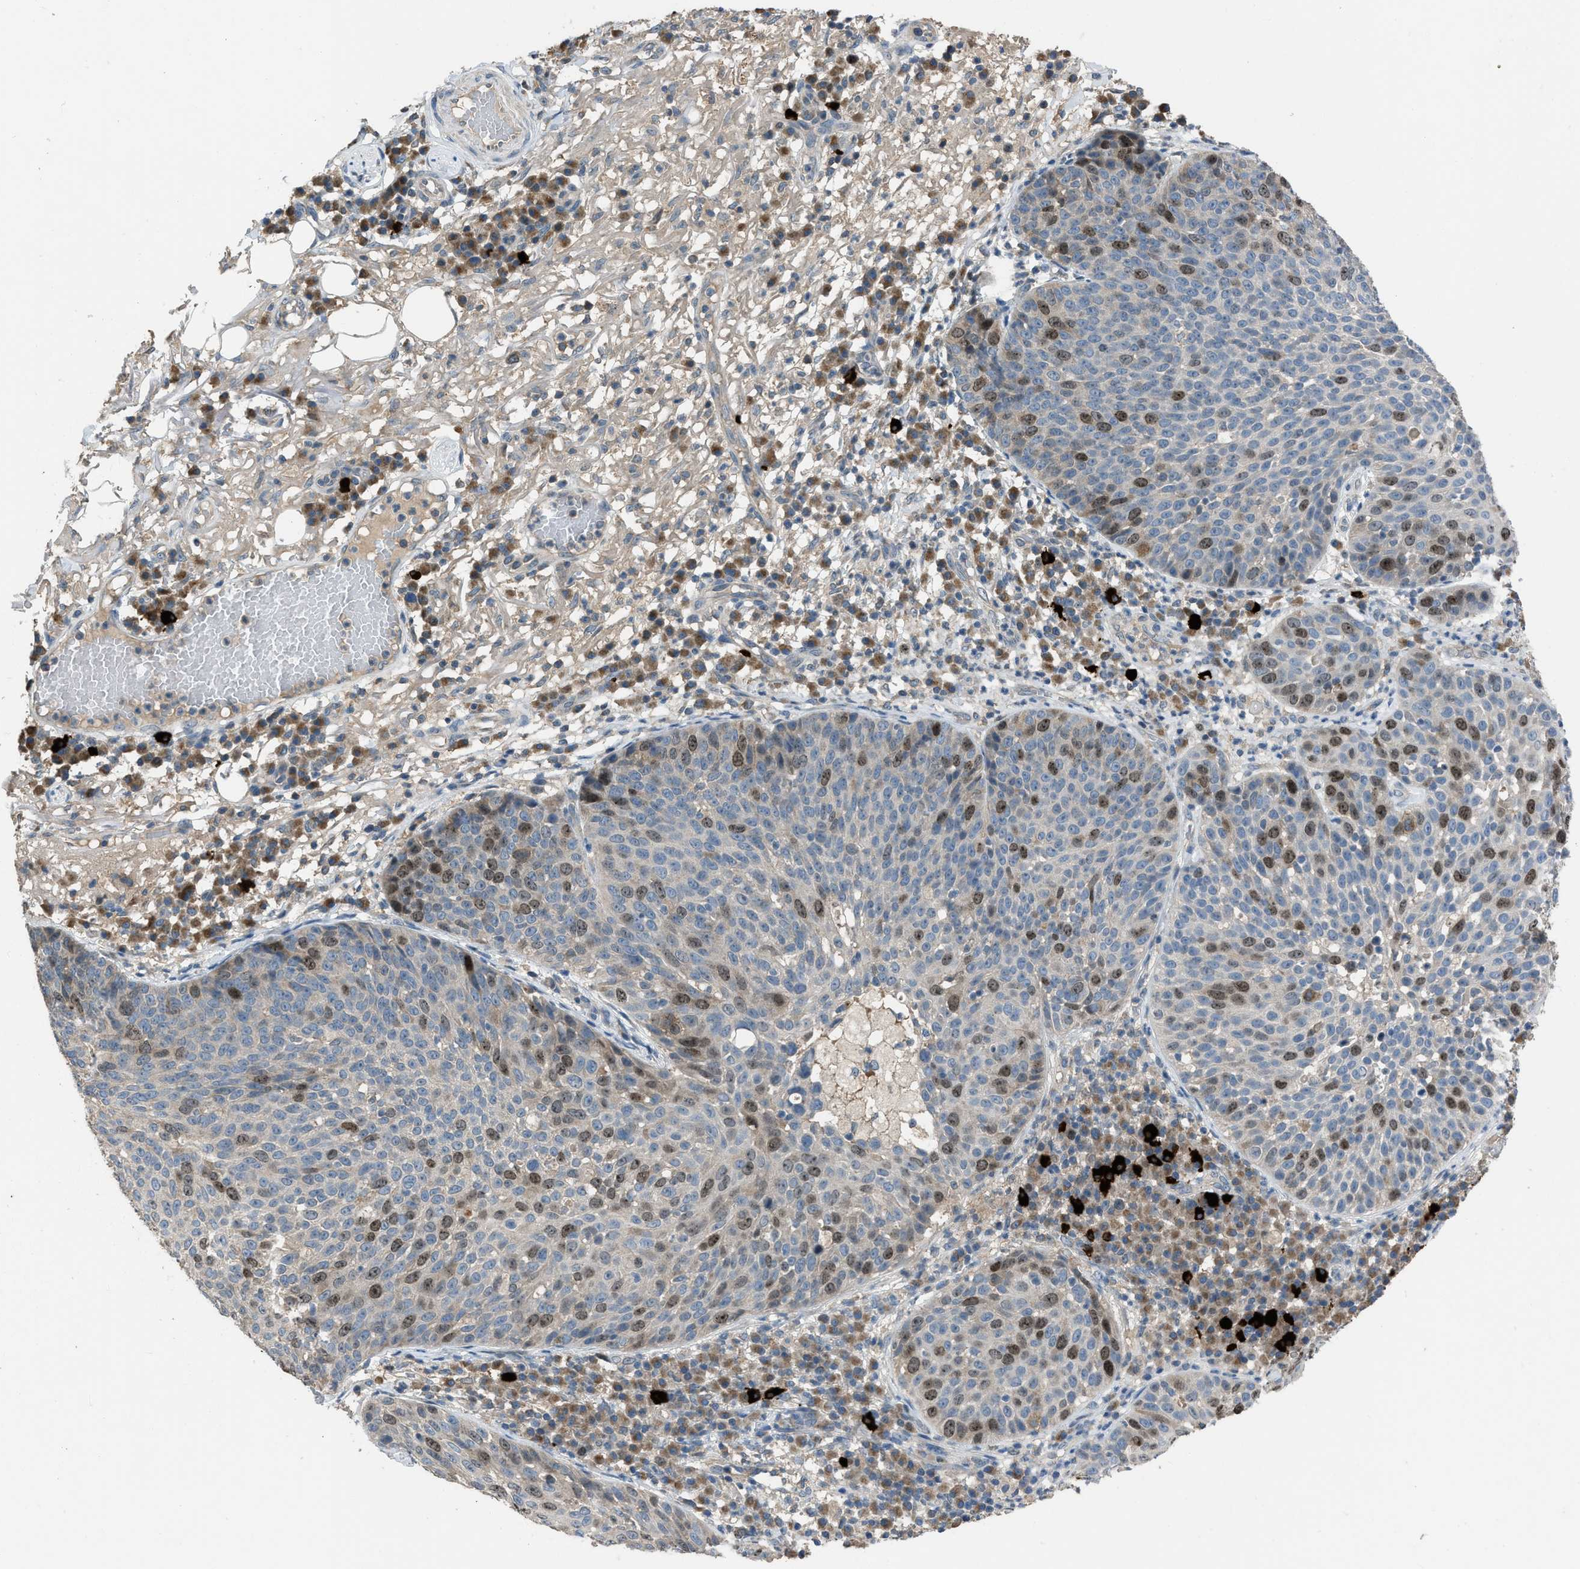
{"staining": {"intensity": "moderate", "quantity": "25%-75%", "location": "nuclear"}, "tissue": "skin cancer", "cell_type": "Tumor cells", "image_type": "cancer", "snomed": [{"axis": "morphology", "description": "Squamous cell carcinoma in situ, NOS"}, {"axis": "morphology", "description": "Squamous cell carcinoma, NOS"}, {"axis": "topography", "description": "Skin"}], "caption": "Squamous cell carcinoma in situ (skin) stained with a brown dye reveals moderate nuclear positive staining in about 25%-75% of tumor cells.", "gene": "MIS18A", "patient": {"sex": "male", "age": 93}}